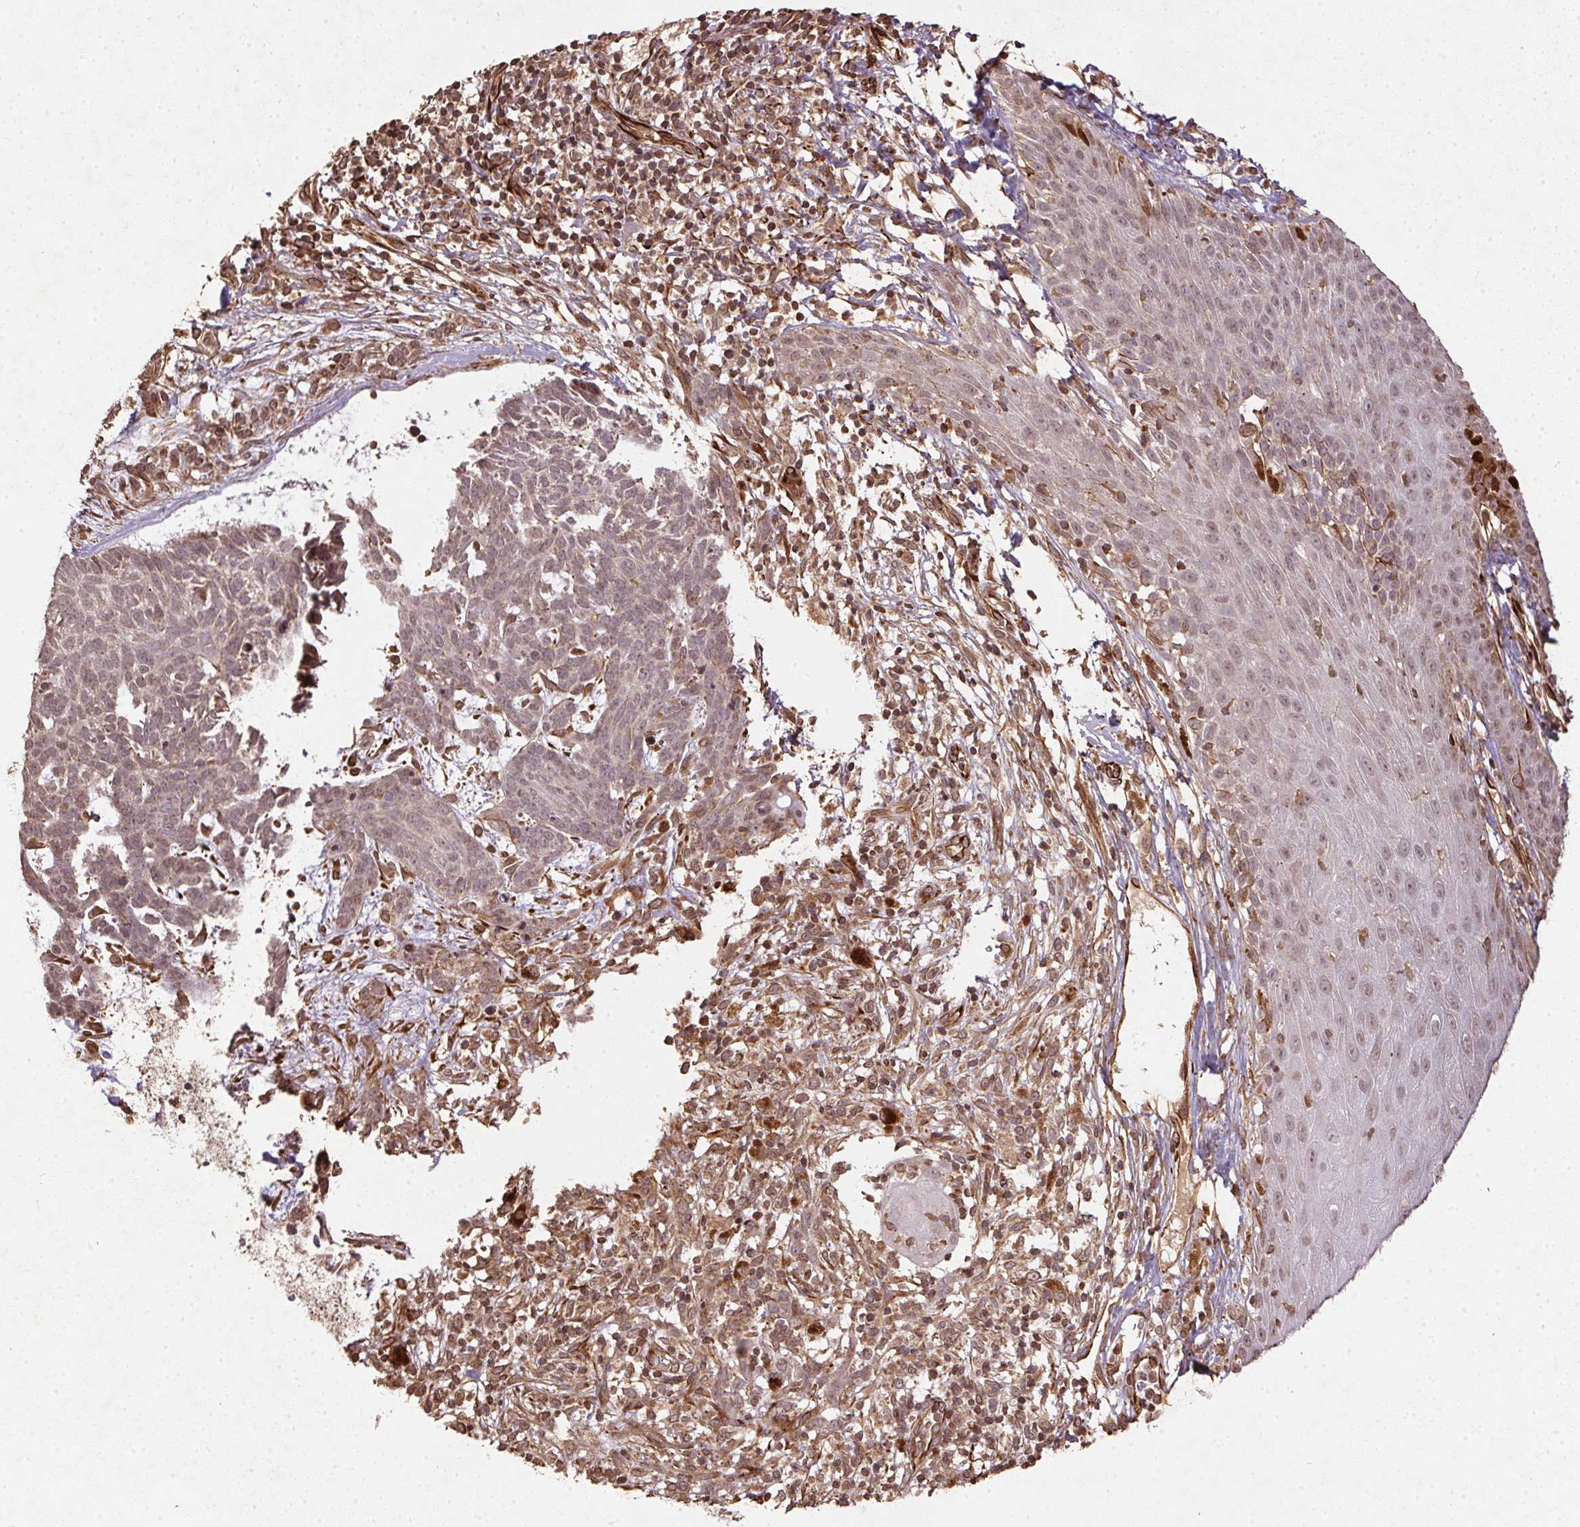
{"staining": {"intensity": "weak", "quantity": ">75%", "location": "cytoplasmic/membranous"}, "tissue": "skin cancer", "cell_type": "Tumor cells", "image_type": "cancer", "snomed": [{"axis": "morphology", "description": "Basal cell carcinoma"}, {"axis": "topography", "description": "Skin"}], "caption": "Basal cell carcinoma (skin) stained with a brown dye reveals weak cytoplasmic/membranous positive staining in approximately >75% of tumor cells.", "gene": "SPRED2", "patient": {"sex": "female", "age": 78}}